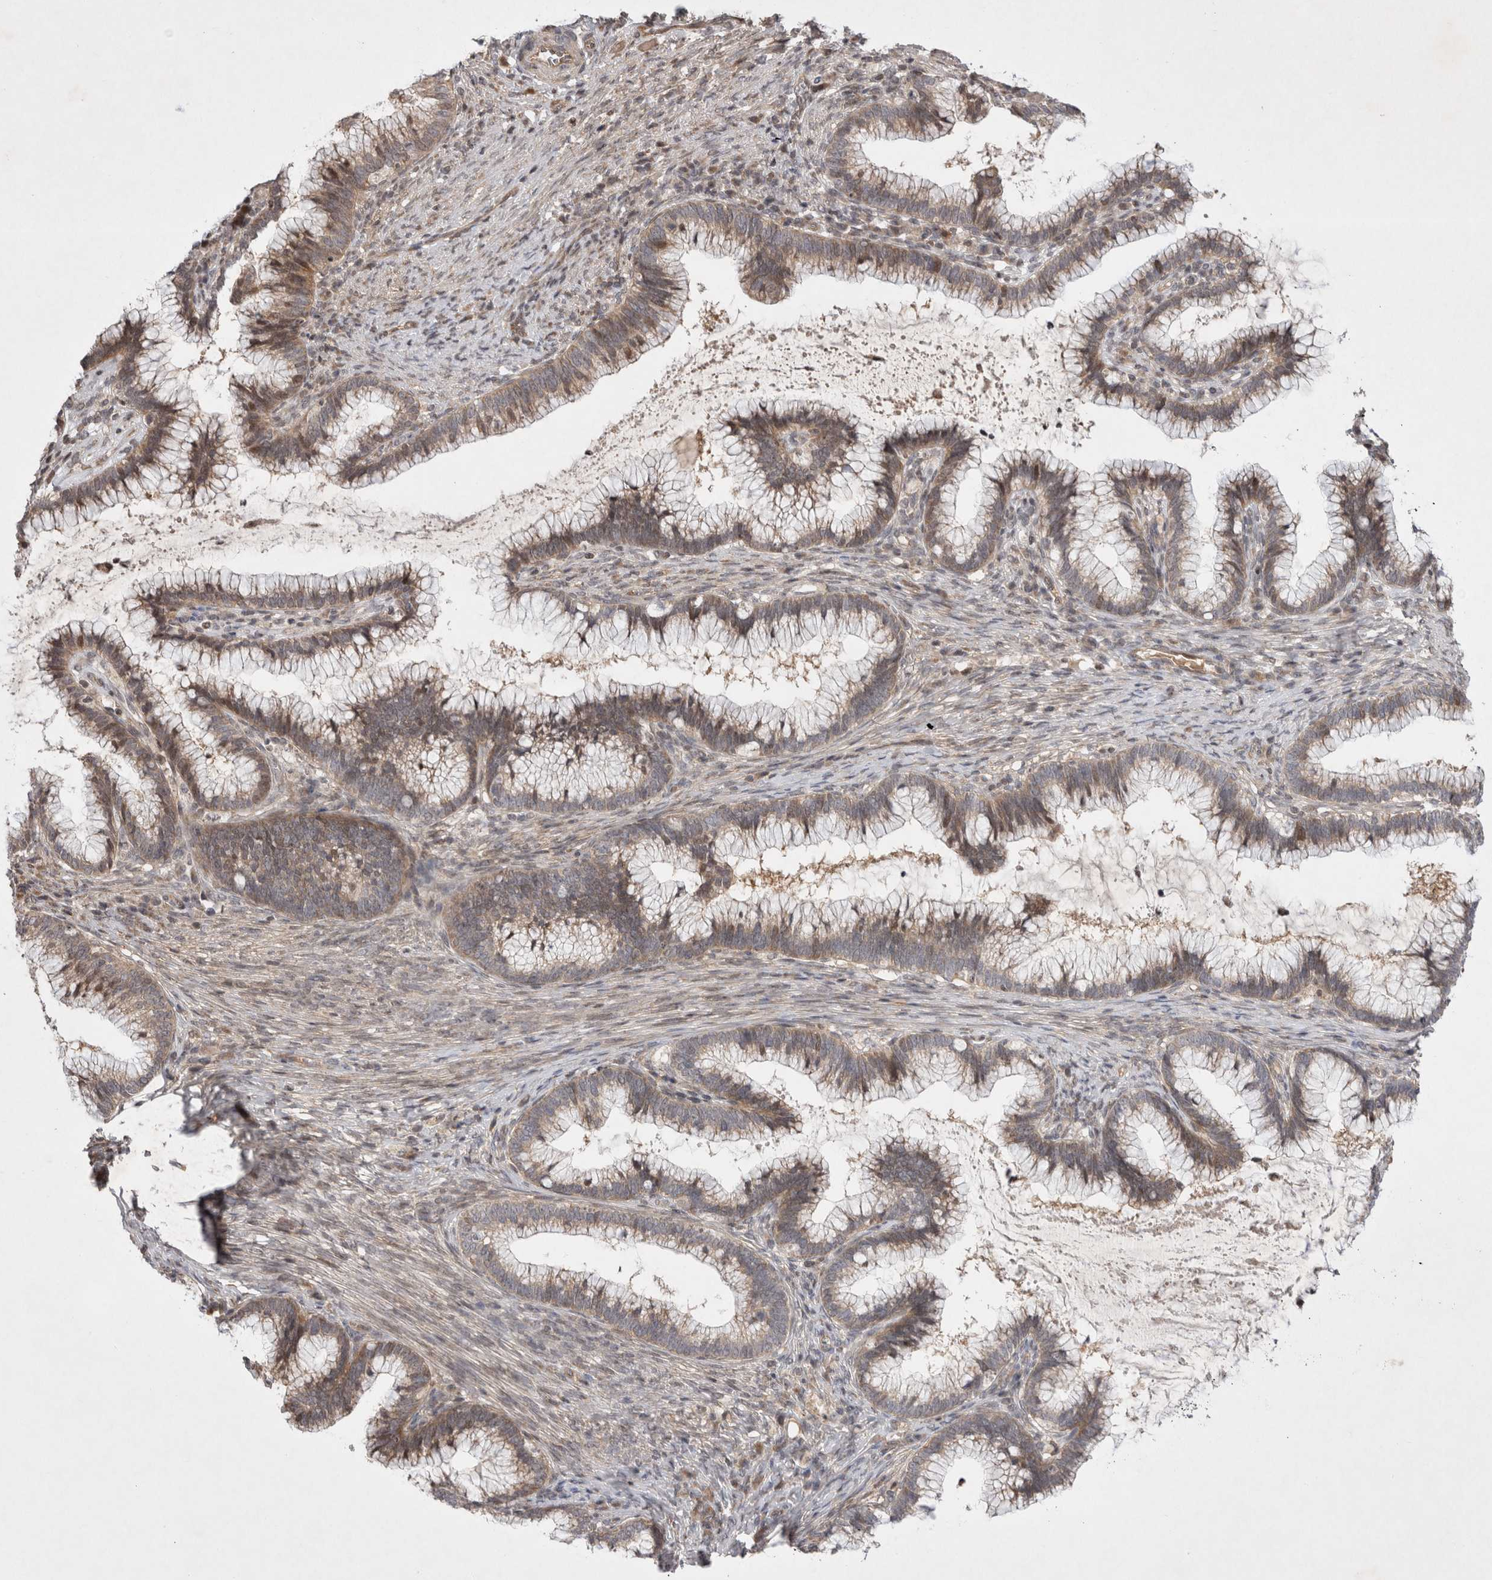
{"staining": {"intensity": "moderate", "quantity": ">75%", "location": "cytoplasmic/membranous"}, "tissue": "cervical cancer", "cell_type": "Tumor cells", "image_type": "cancer", "snomed": [{"axis": "morphology", "description": "Adenocarcinoma, NOS"}, {"axis": "topography", "description": "Cervix"}], "caption": "Protein analysis of cervical cancer tissue reveals moderate cytoplasmic/membranous positivity in about >75% of tumor cells.", "gene": "EIF2AK1", "patient": {"sex": "female", "age": 36}}